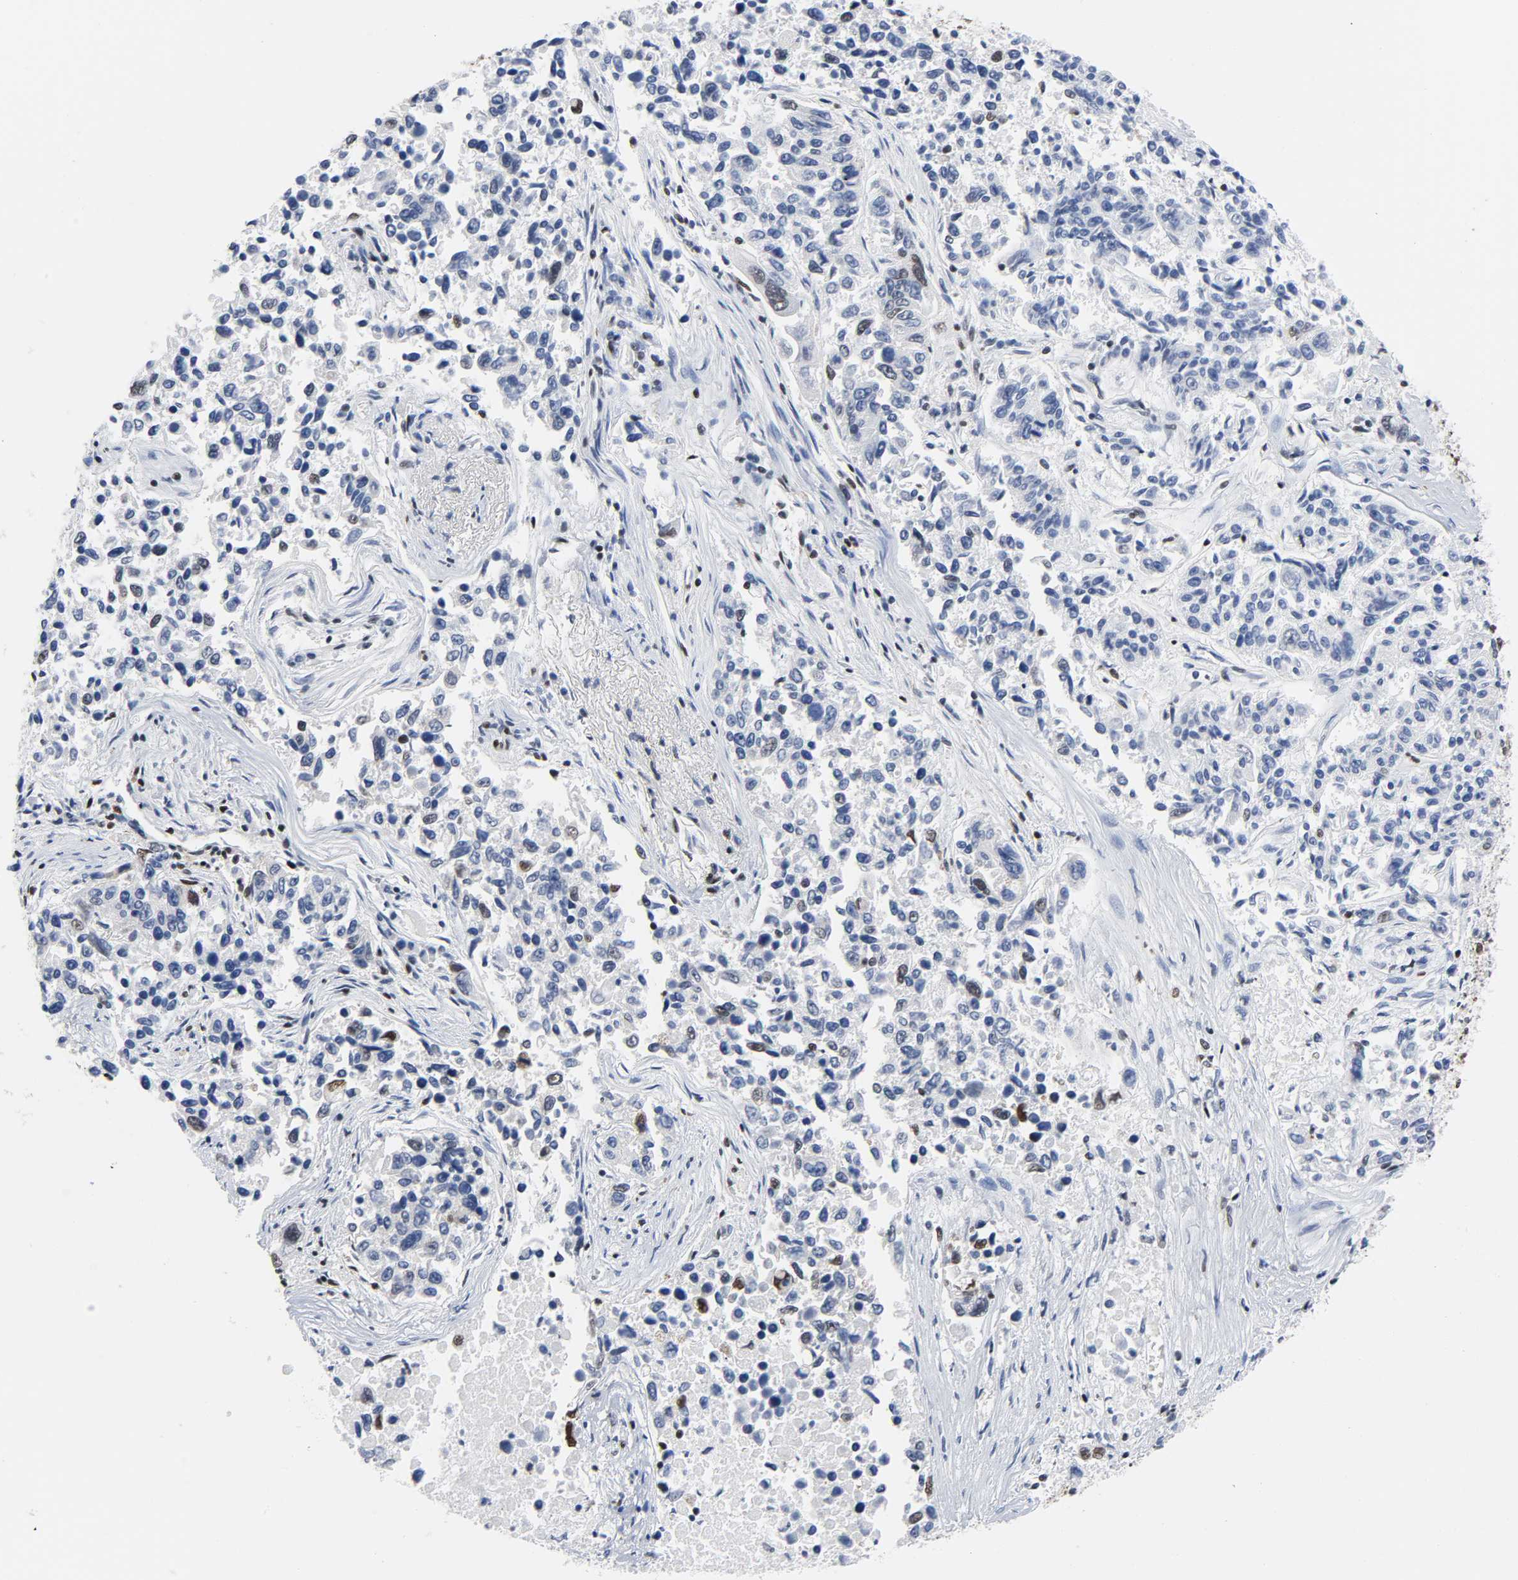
{"staining": {"intensity": "weak", "quantity": "<25%", "location": "nuclear"}, "tissue": "lung cancer", "cell_type": "Tumor cells", "image_type": "cancer", "snomed": [{"axis": "morphology", "description": "Adenocarcinoma, NOS"}, {"axis": "topography", "description": "Lung"}], "caption": "Micrograph shows no protein staining in tumor cells of lung adenocarcinoma tissue.", "gene": "CSTF2", "patient": {"sex": "male", "age": 84}}